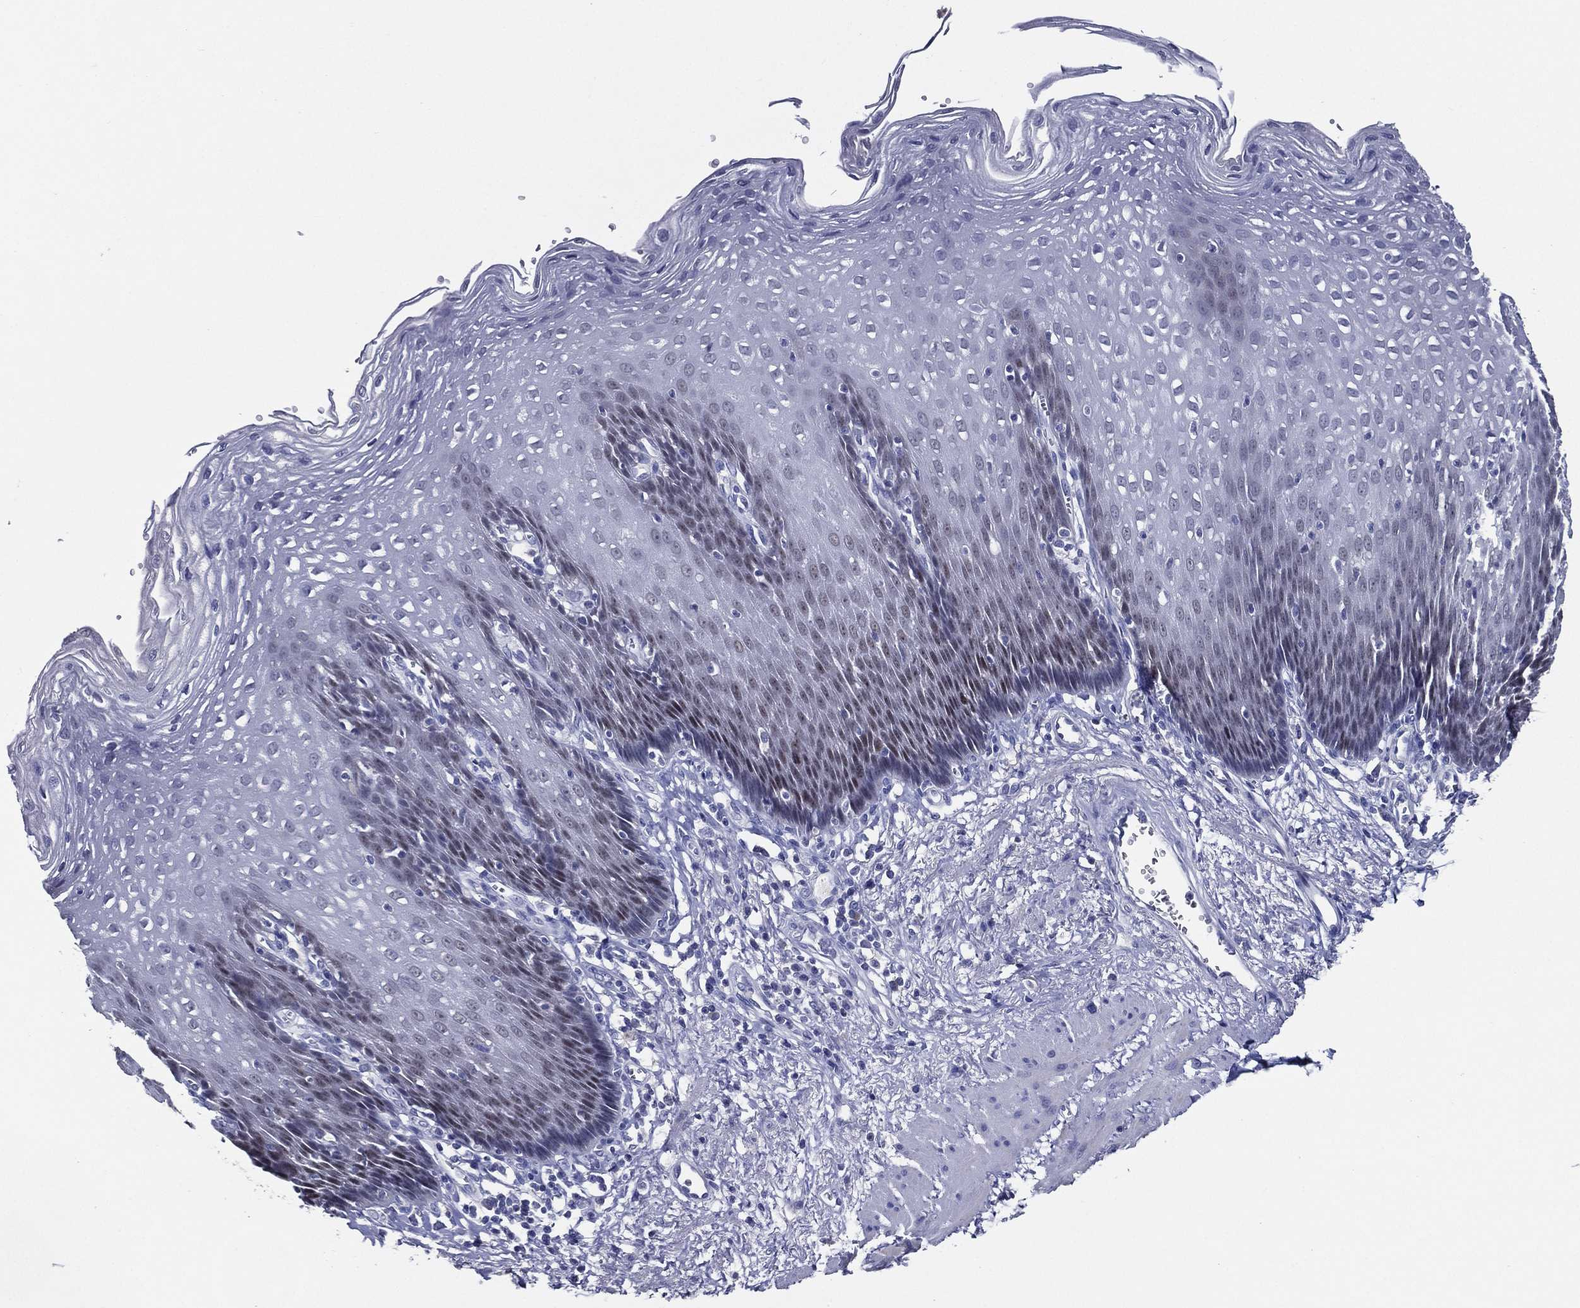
{"staining": {"intensity": "negative", "quantity": "none", "location": "none"}, "tissue": "esophagus", "cell_type": "Squamous epithelial cells", "image_type": "normal", "snomed": [{"axis": "morphology", "description": "Normal tissue, NOS"}, {"axis": "topography", "description": "Esophagus"}], "caption": "High magnification brightfield microscopy of normal esophagus stained with DAB (brown) and counterstained with hematoxylin (blue): squamous epithelial cells show no significant staining.", "gene": "TFAP2A", "patient": {"sex": "male", "age": 57}}